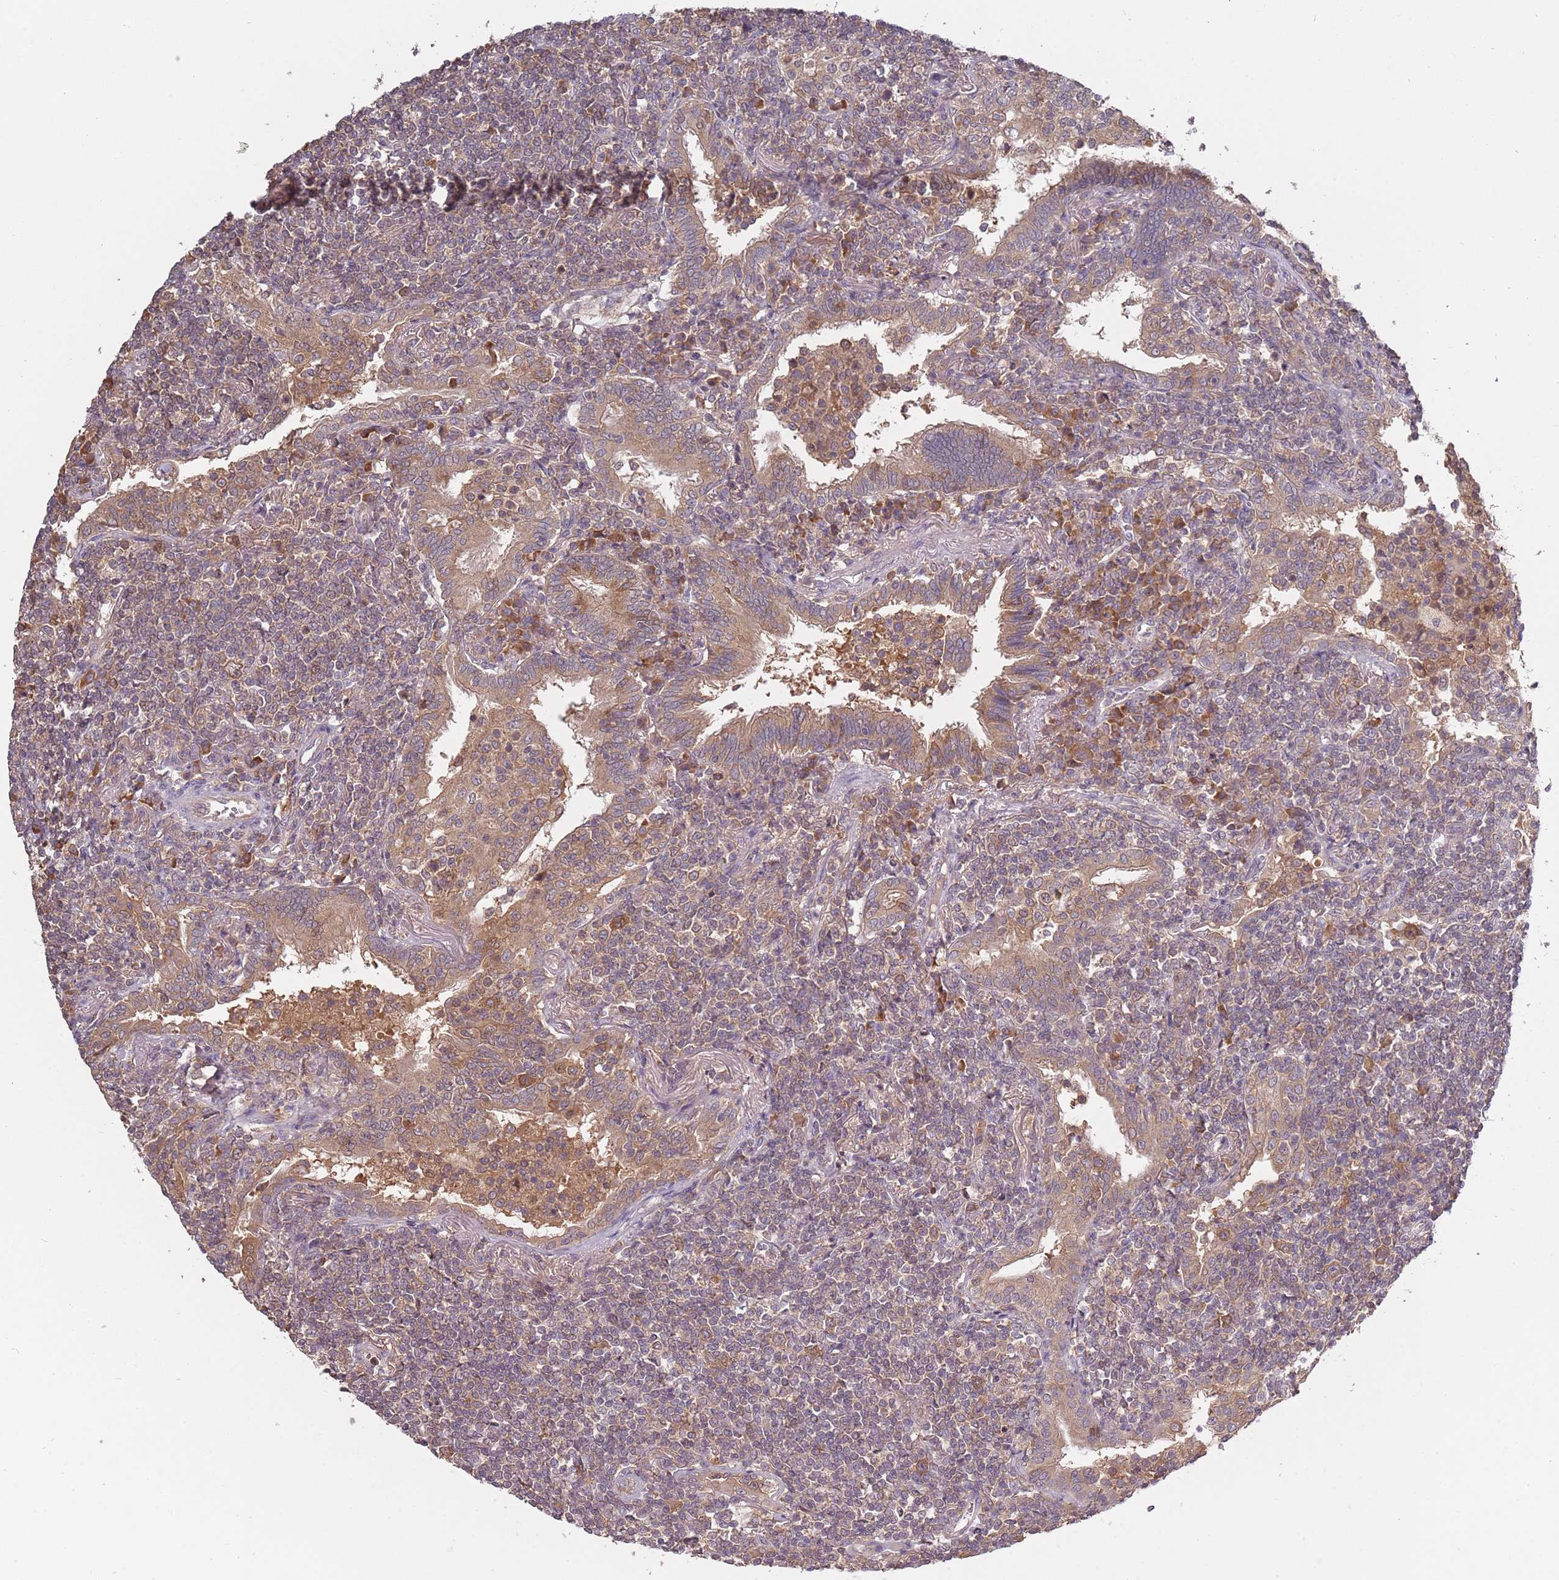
{"staining": {"intensity": "weak", "quantity": "25%-75%", "location": "cytoplasmic/membranous"}, "tissue": "lymphoma", "cell_type": "Tumor cells", "image_type": "cancer", "snomed": [{"axis": "morphology", "description": "Malignant lymphoma, non-Hodgkin's type, Low grade"}, {"axis": "topography", "description": "Lung"}], "caption": "High-magnification brightfield microscopy of lymphoma stained with DAB (brown) and counterstained with hematoxylin (blue). tumor cells exhibit weak cytoplasmic/membranous expression is identified in about25%-75% of cells.", "gene": "USP32", "patient": {"sex": "female", "age": 71}}